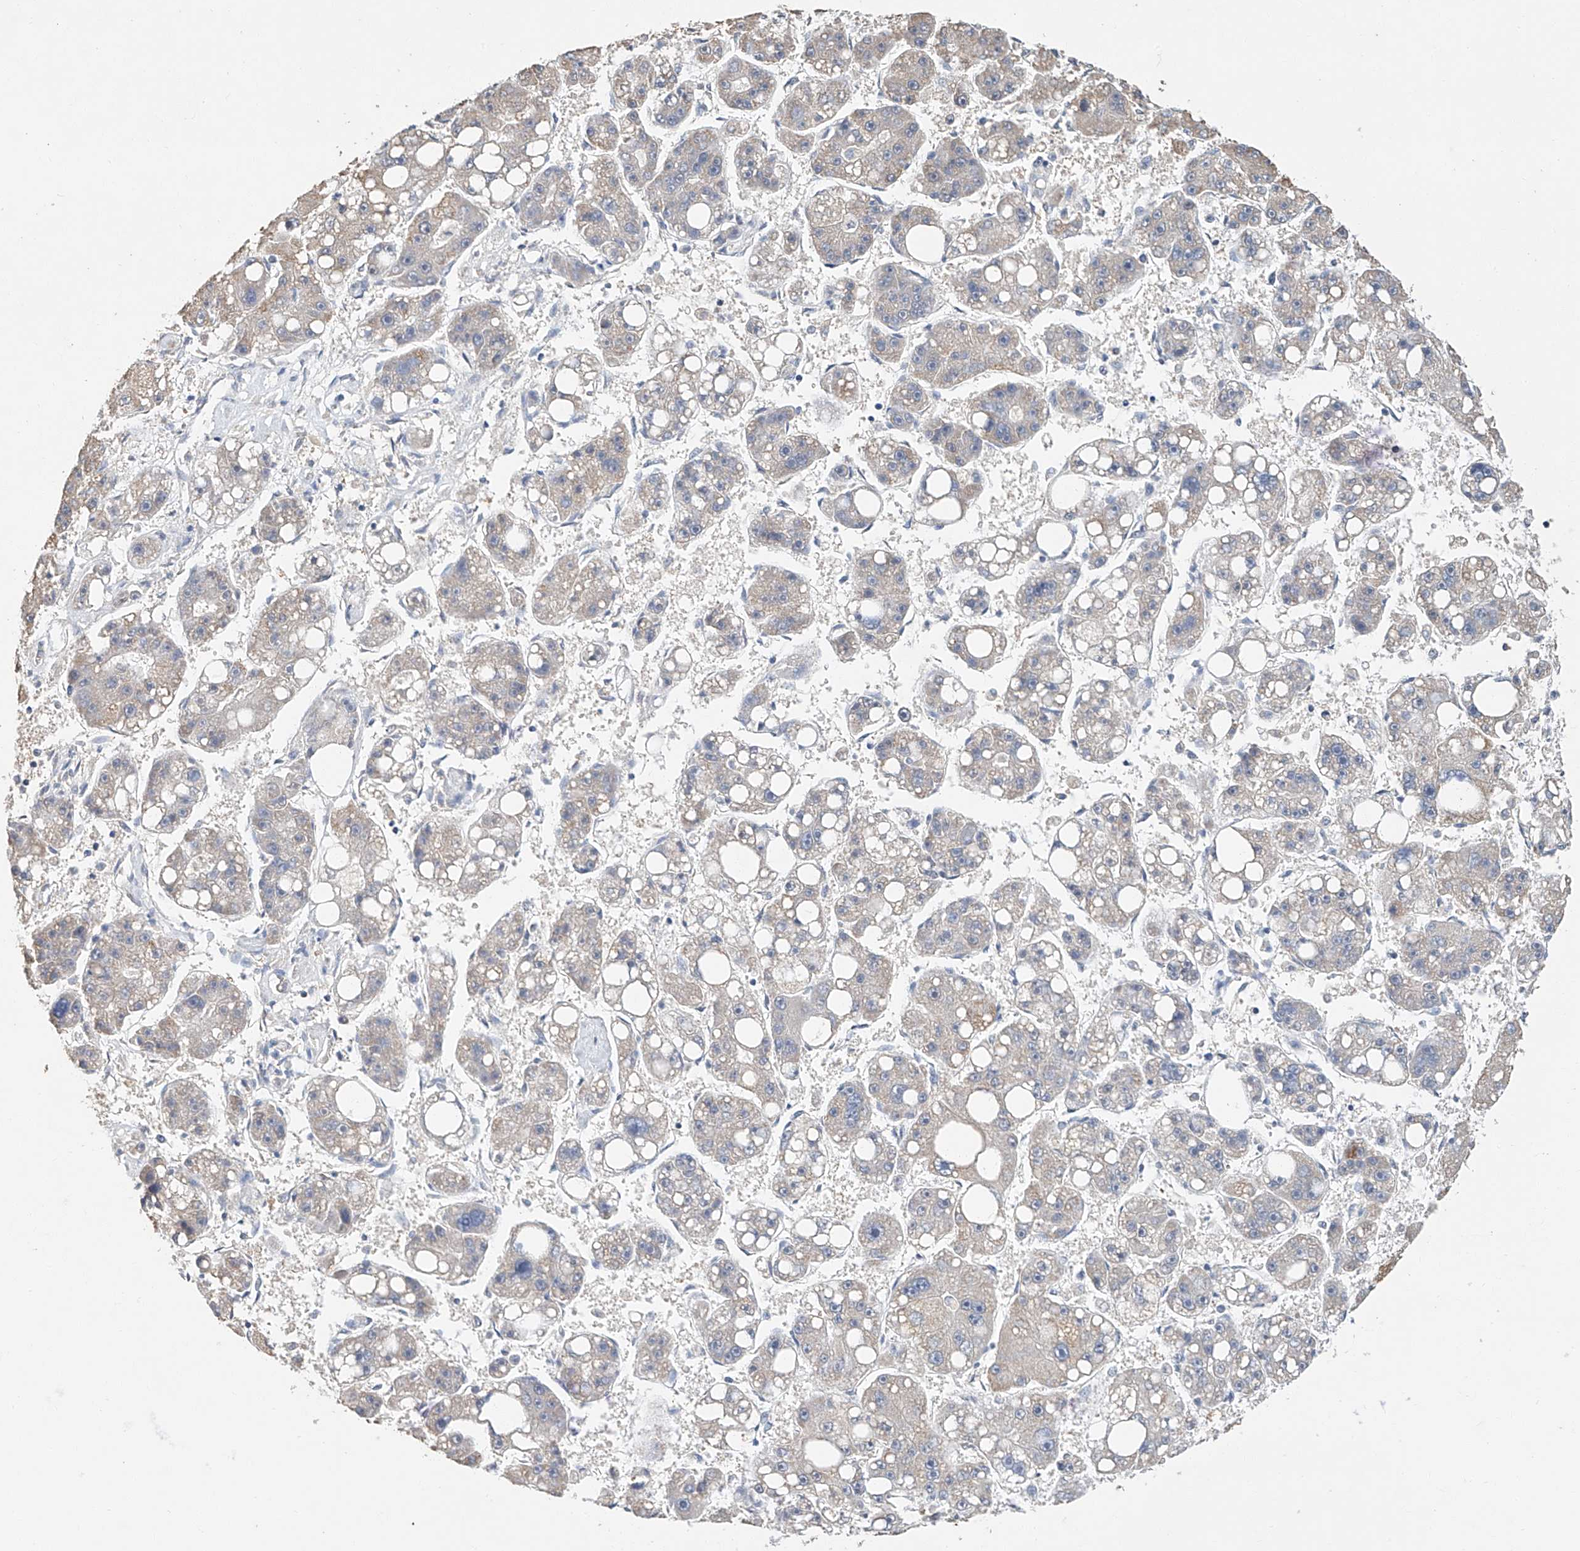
{"staining": {"intensity": "weak", "quantity": "<25%", "location": "cytoplasmic/membranous"}, "tissue": "liver cancer", "cell_type": "Tumor cells", "image_type": "cancer", "snomed": [{"axis": "morphology", "description": "Carcinoma, Hepatocellular, NOS"}, {"axis": "topography", "description": "Liver"}], "caption": "A histopathology image of human liver hepatocellular carcinoma is negative for staining in tumor cells.", "gene": "CERS4", "patient": {"sex": "female", "age": 61}}